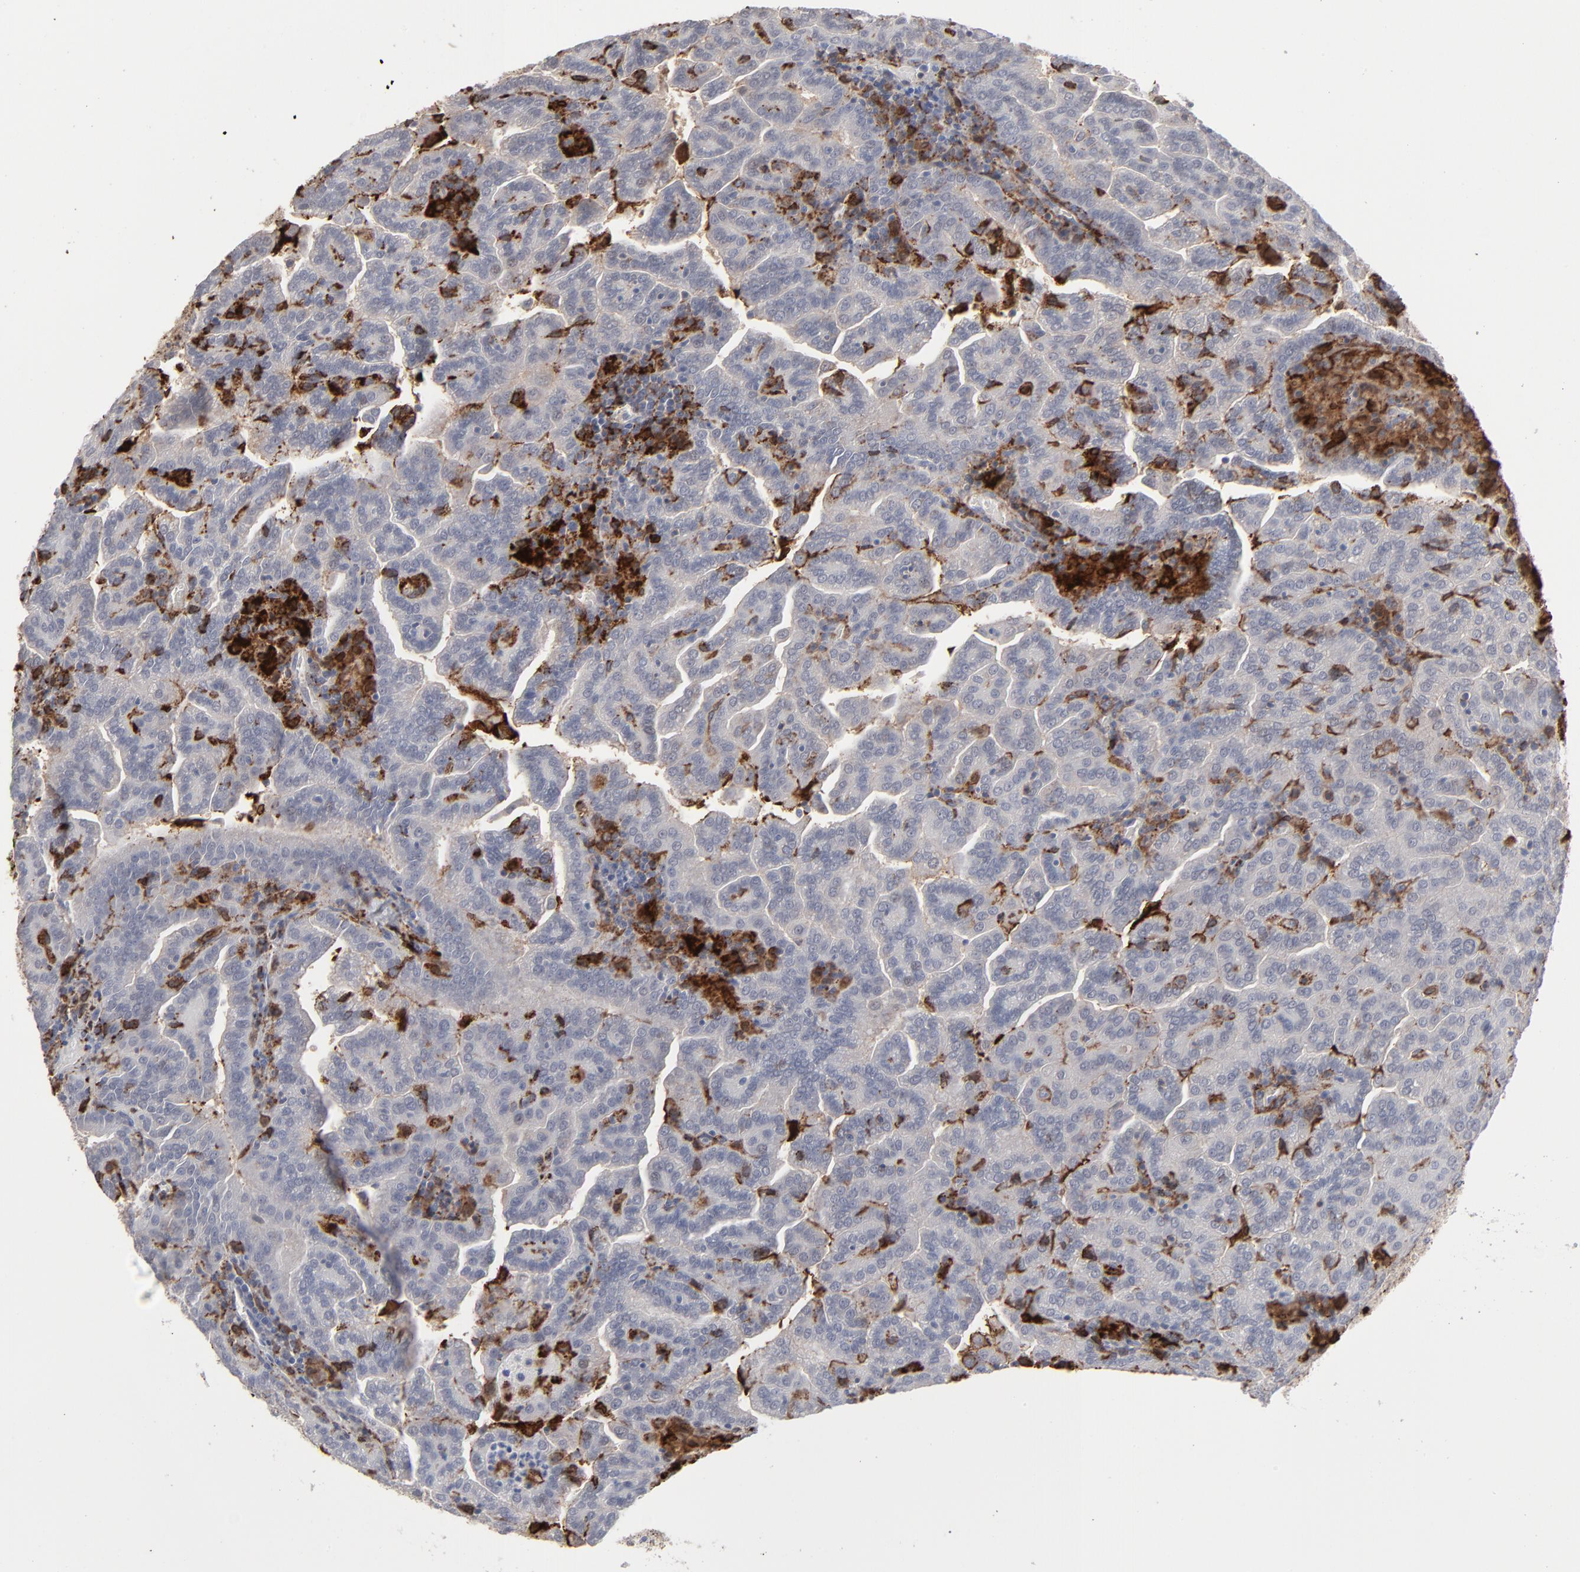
{"staining": {"intensity": "moderate", "quantity": "<25%", "location": "cytoplasmic/membranous"}, "tissue": "renal cancer", "cell_type": "Tumor cells", "image_type": "cancer", "snomed": [{"axis": "morphology", "description": "Adenocarcinoma, NOS"}, {"axis": "topography", "description": "Kidney"}], "caption": "The image exhibits a brown stain indicating the presence of a protein in the cytoplasmic/membranous of tumor cells in renal adenocarcinoma.", "gene": "ANXA5", "patient": {"sex": "male", "age": 61}}